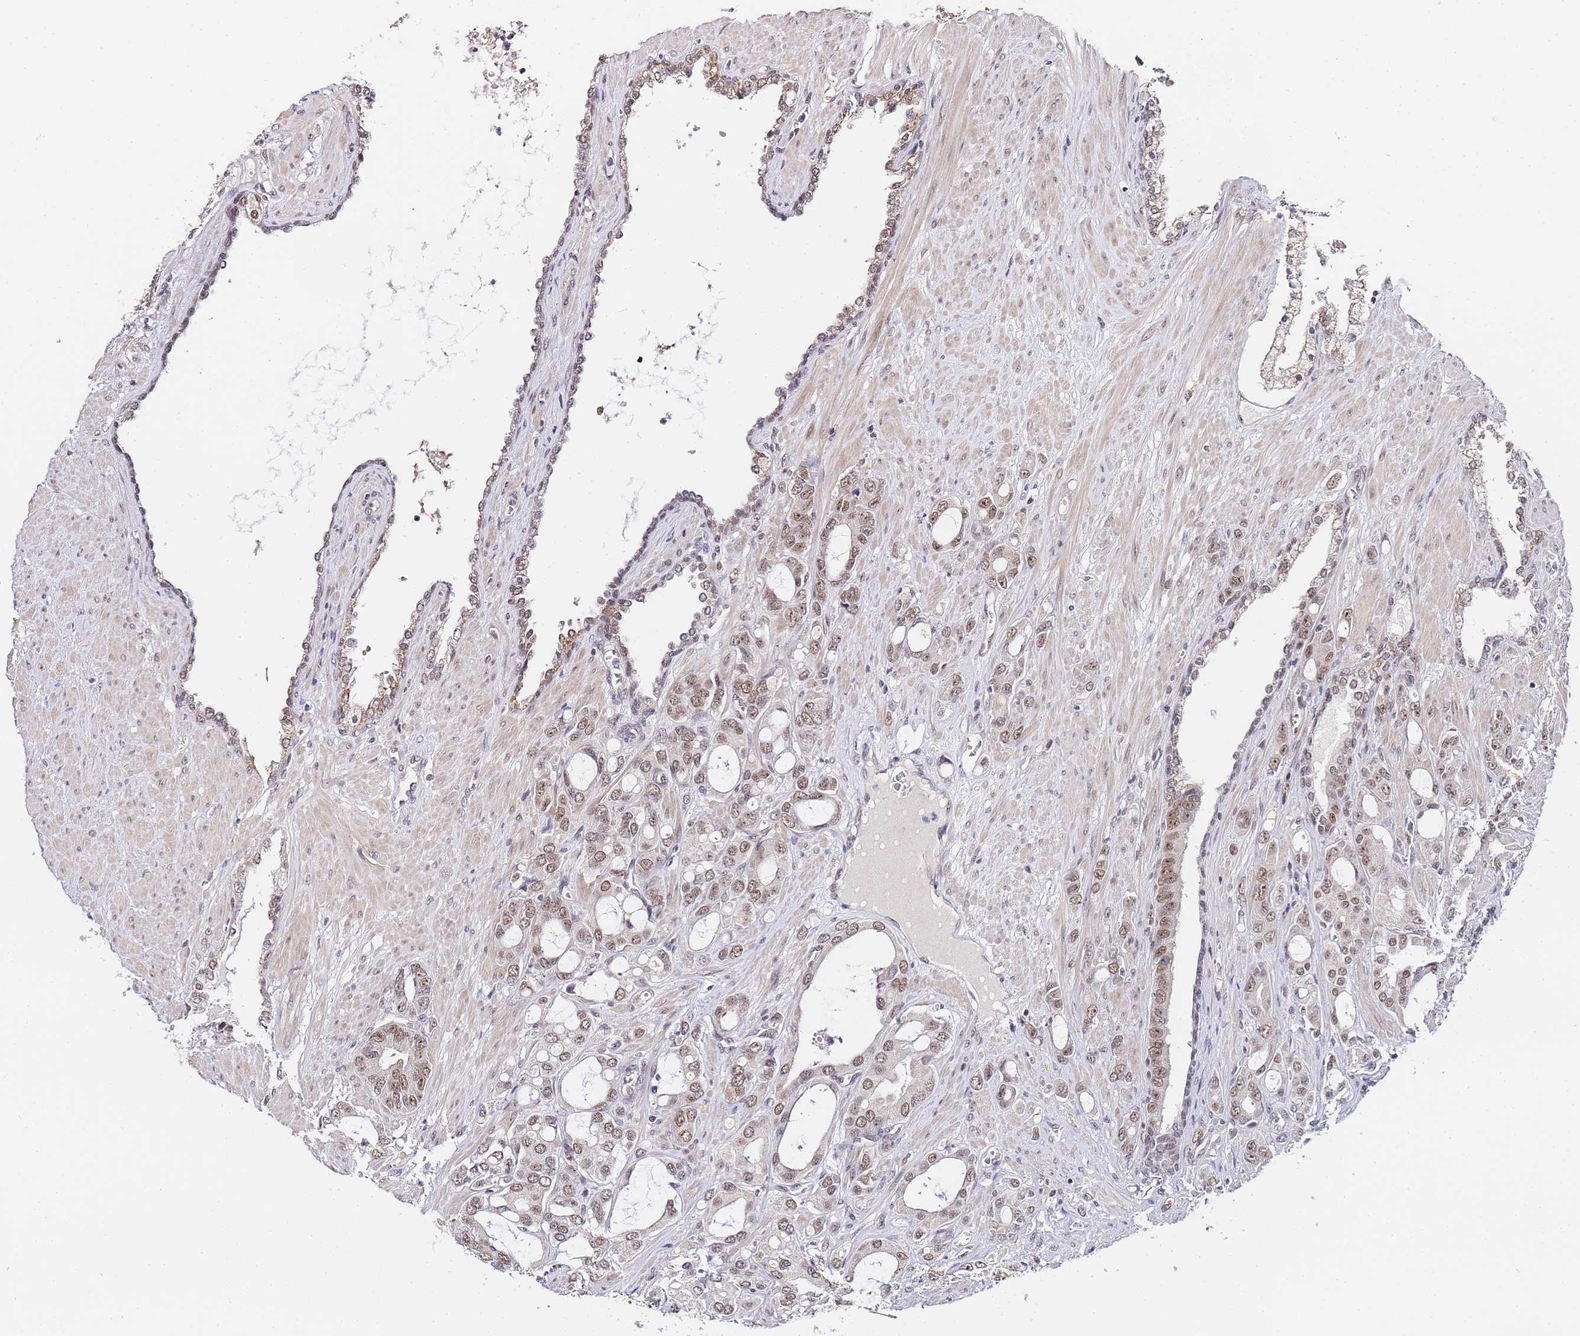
{"staining": {"intensity": "moderate", "quantity": ">75%", "location": "nuclear"}, "tissue": "prostate cancer", "cell_type": "Tumor cells", "image_type": "cancer", "snomed": [{"axis": "morphology", "description": "Adenocarcinoma, High grade"}, {"axis": "topography", "description": "Prostate"}], "caption": "Immunohistochemical staining of high-grade adenocarcinoma (prostate) exhibits medium levels of moderate nuclear staining in about >75% of tumor cells.", "gene": "LSM3", "patient": {"sex": "male", "age": 72}}